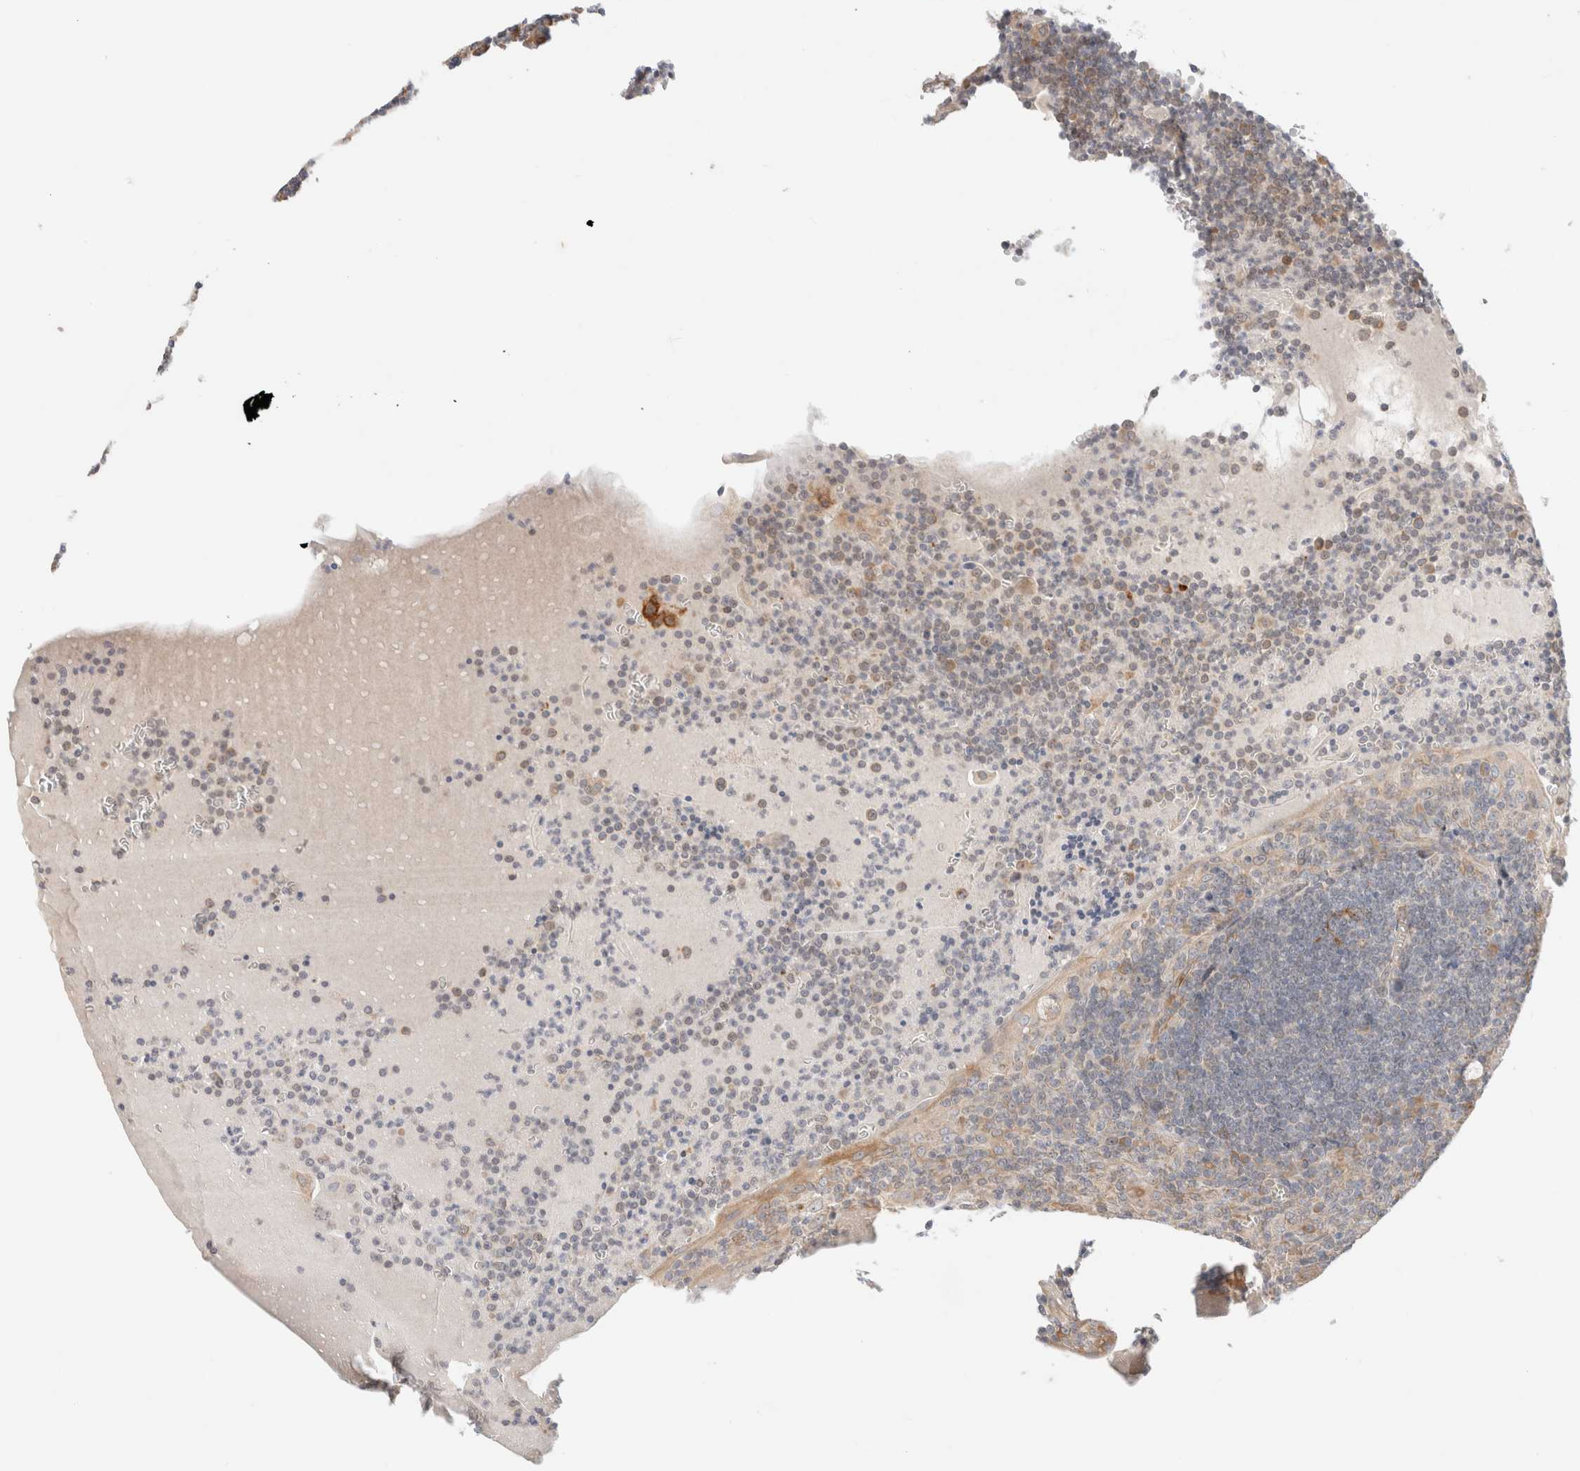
{"staining": {"intensity": "moderate", "quantity": "<25%", "location": "cytoplasmic/membranous"}, "tissue": "tonsil", "cell_type": "Germinal center cells", "image_type": "normal", "snomed": [{"axis": "morphology", "description": "Normal tissue, NOS"}, {"axis": "topography", "description": "Tonsil"}], "caption": "Germinal center cells show low levels of moderate cytoplasmic/membranous positivity in about <25% of cells in benign human tonsil. (DAB (3,3'-diaminobenzidine) IHC with brightfield microscopy, high magnification).", "gene": "RRP15", "patient": {"sex": "male", "age": 37}}